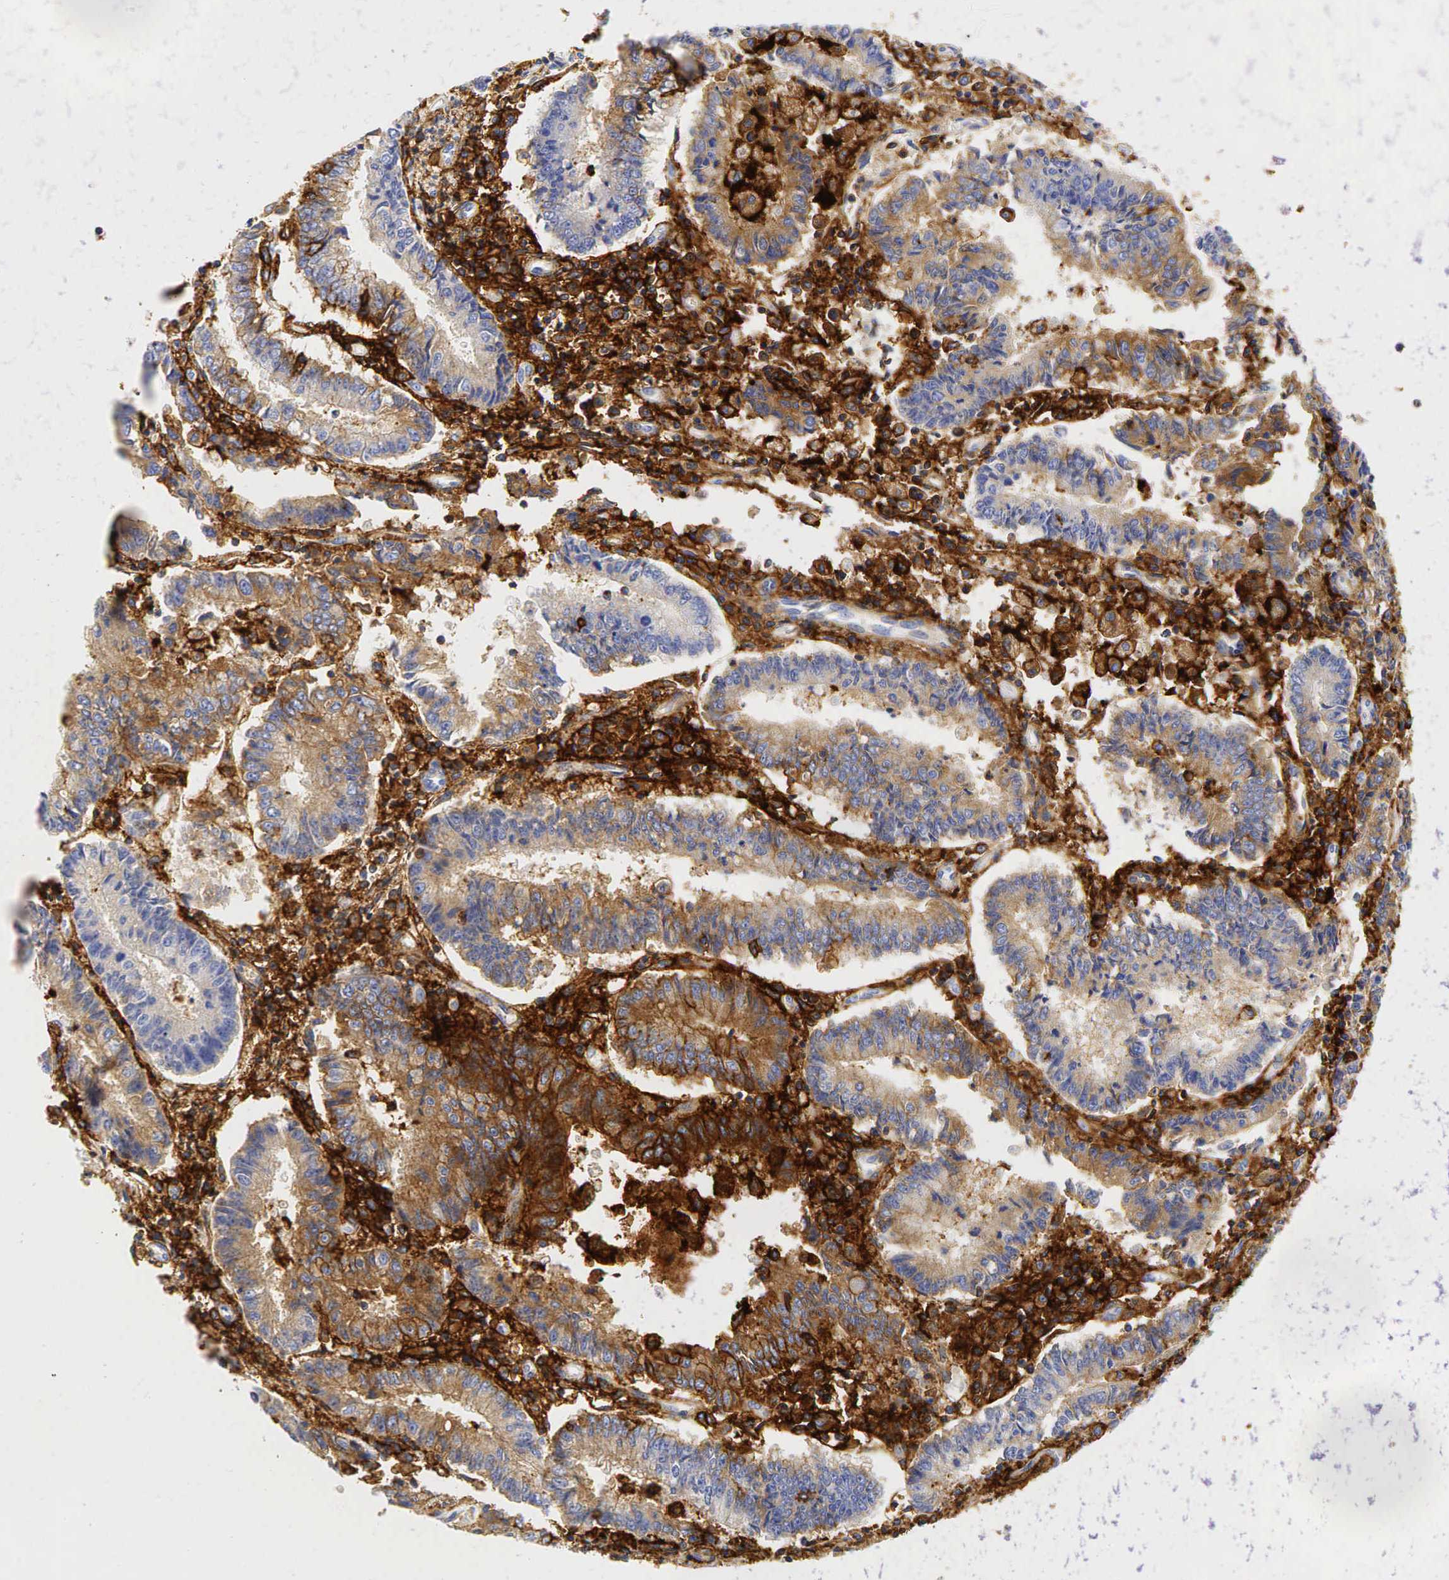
{"staining": {"intensity": "weak", "quantity": "25%-75%", "location": "cytoplasmic/membranous"}, "tissue": "endometrial cancer", "cell_type": "Tumor cells", "image_type": "cancer", "snomed": [{"axis": "morphology", "description": "Adenocarcinoma, NOS"}, {"axis": "topography", "description": "Endometrium"}], "caption": "Immunohistochemistry (IHC) photomicrograph of endometrial cancer (adenocarcinoma) stained for a protein (brown), which demonstrates low levels of weak cytoplasmic/membranous positivity in about 25%-75% of tumor cells.", "gene": "CD44", "patient": {"sex": "female", "age": 75}}